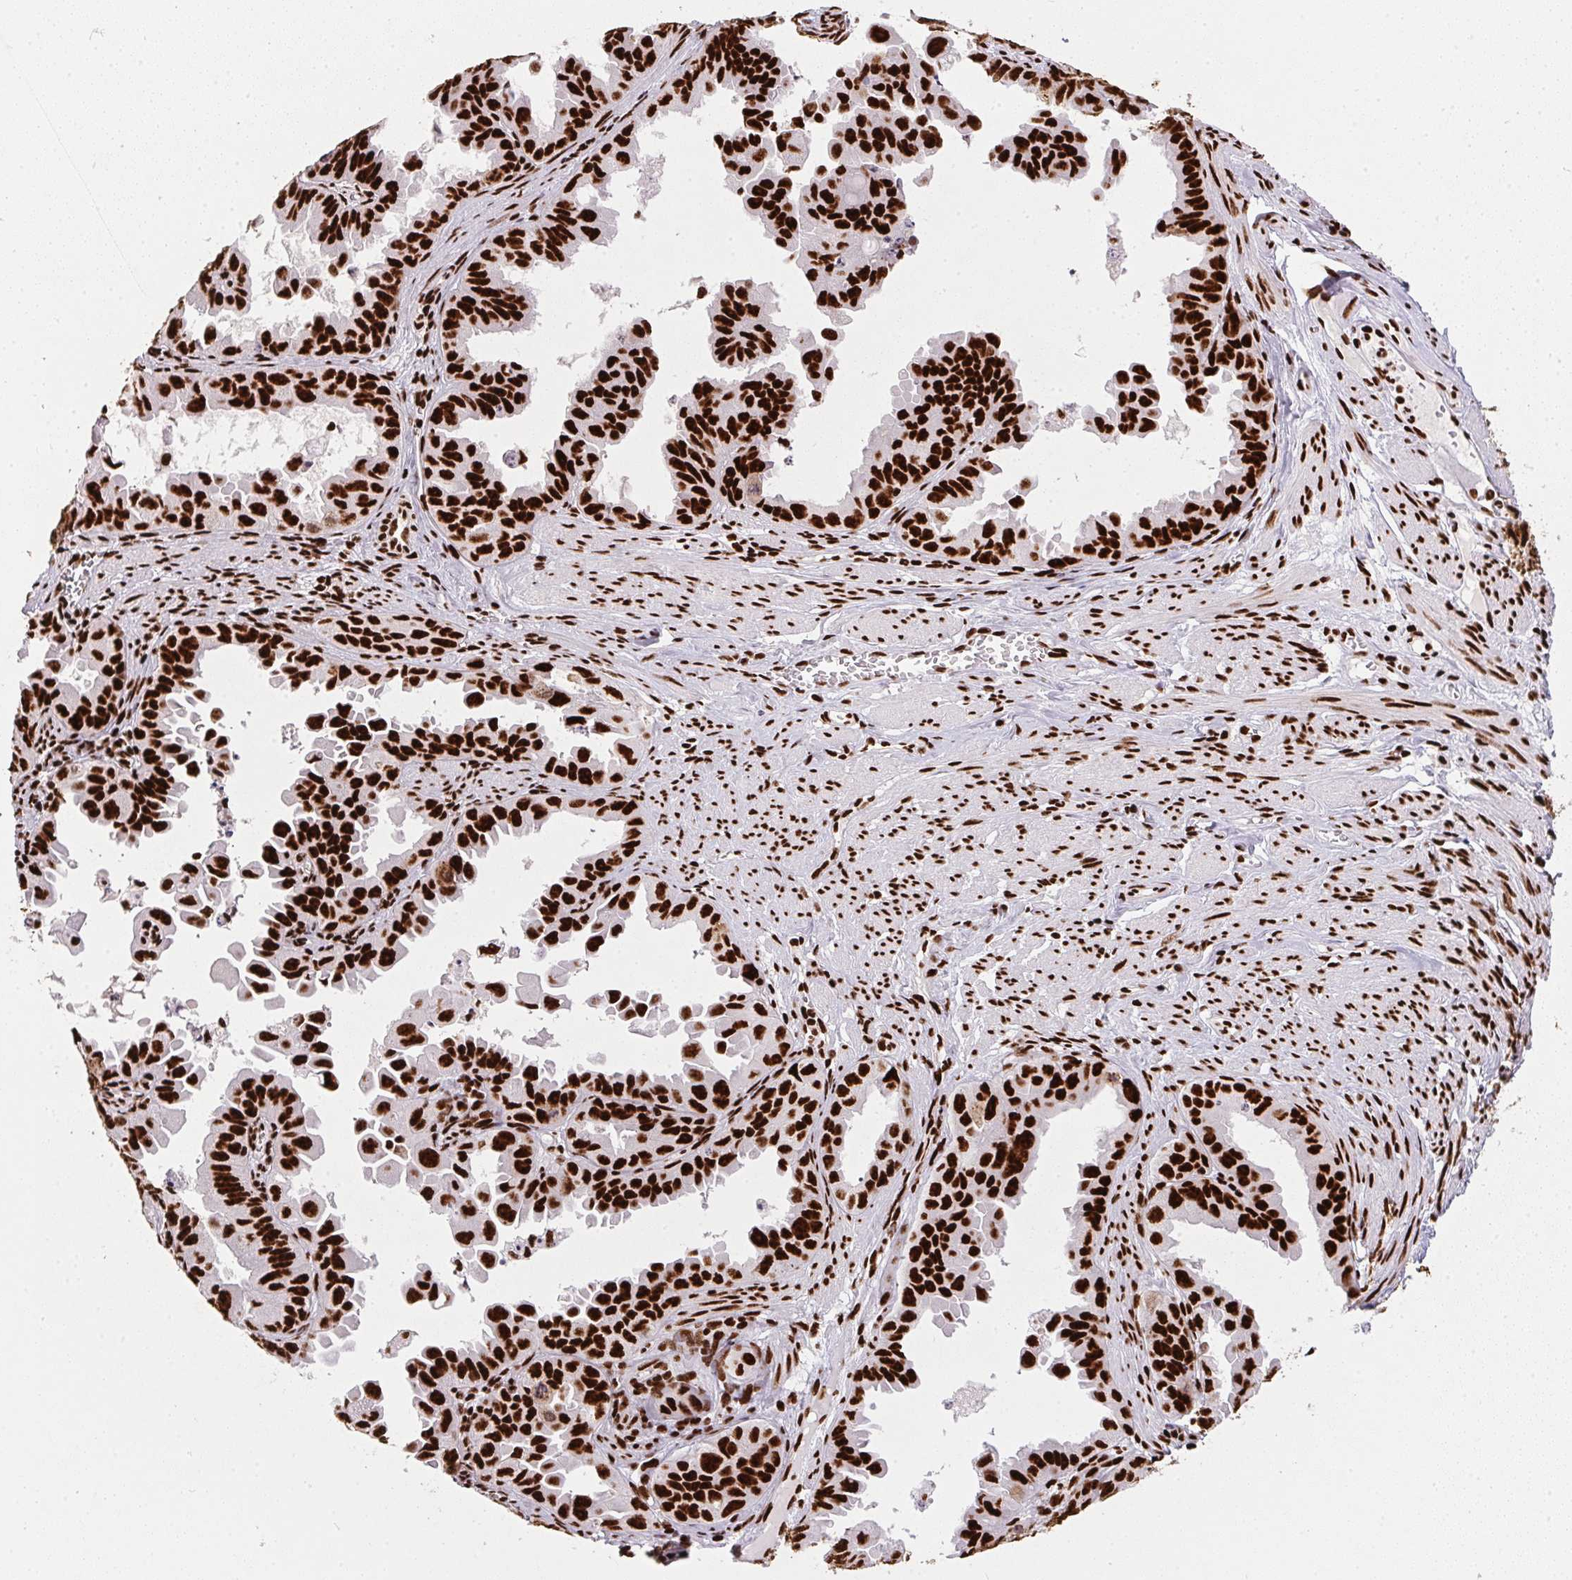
{"staining": {"intensity": "strong", "quantity": ">75%", "location": "nuclear"}, "tissue": "ovarian cancer", "cell_type": "Tumor cells", "image_type": "cancer", "snomed": [{"axis": "morphology", "description": "Carcinoma, endometroid"}, {"axis": "topography", "description": "Ovary"}], "caption": "A high-resolution photomicrograph shows immunohistochemistry staining of ovarian cancer (endometroid carcinoma), which exhibits strong nuclear positivity in about >75% of tumor cells.", "gene": "PAGE3", "patient": {"sex": "female", "age": 85}}